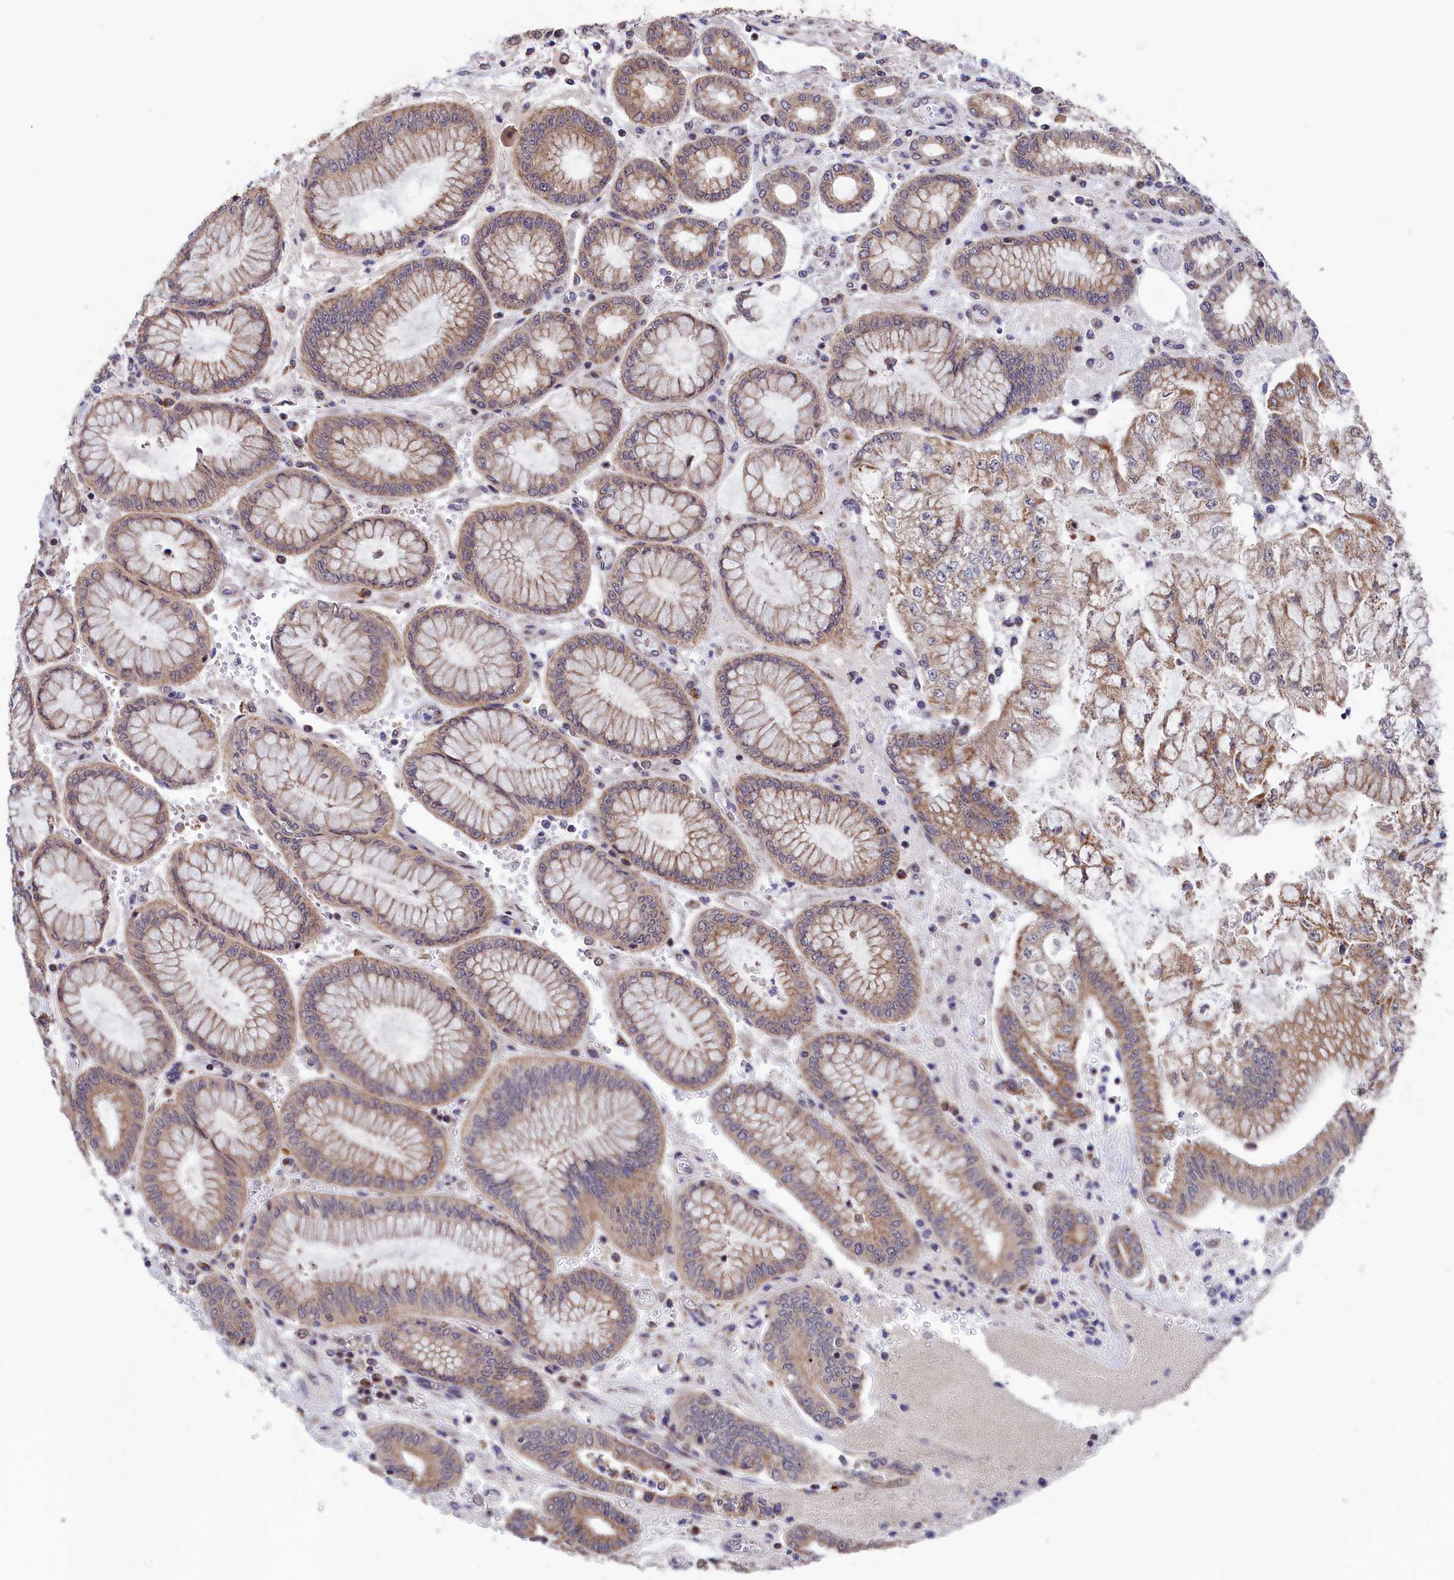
{"staining": {"intensity": "moderate", "quantity": ">75%", "location": "cytoplasmic/membranous"}, "tissue": "stomach cancer", "cell_type": "Tumor cells", "image_type": "cancer", "snomed": [{"axis": "morphology", "description": "Adenocarcinoma, NOS"}, {"axis": "topography", "description": "Stomach"}], "caption": "Moderate cytoplasmic/membranous staining for a protein is present in approximately >75% of tumor cells of stomach cancer (adenocarcinoma) using IHC.", "gene": "TIMM44", "patient": {"sex": "male", "age": 76}}